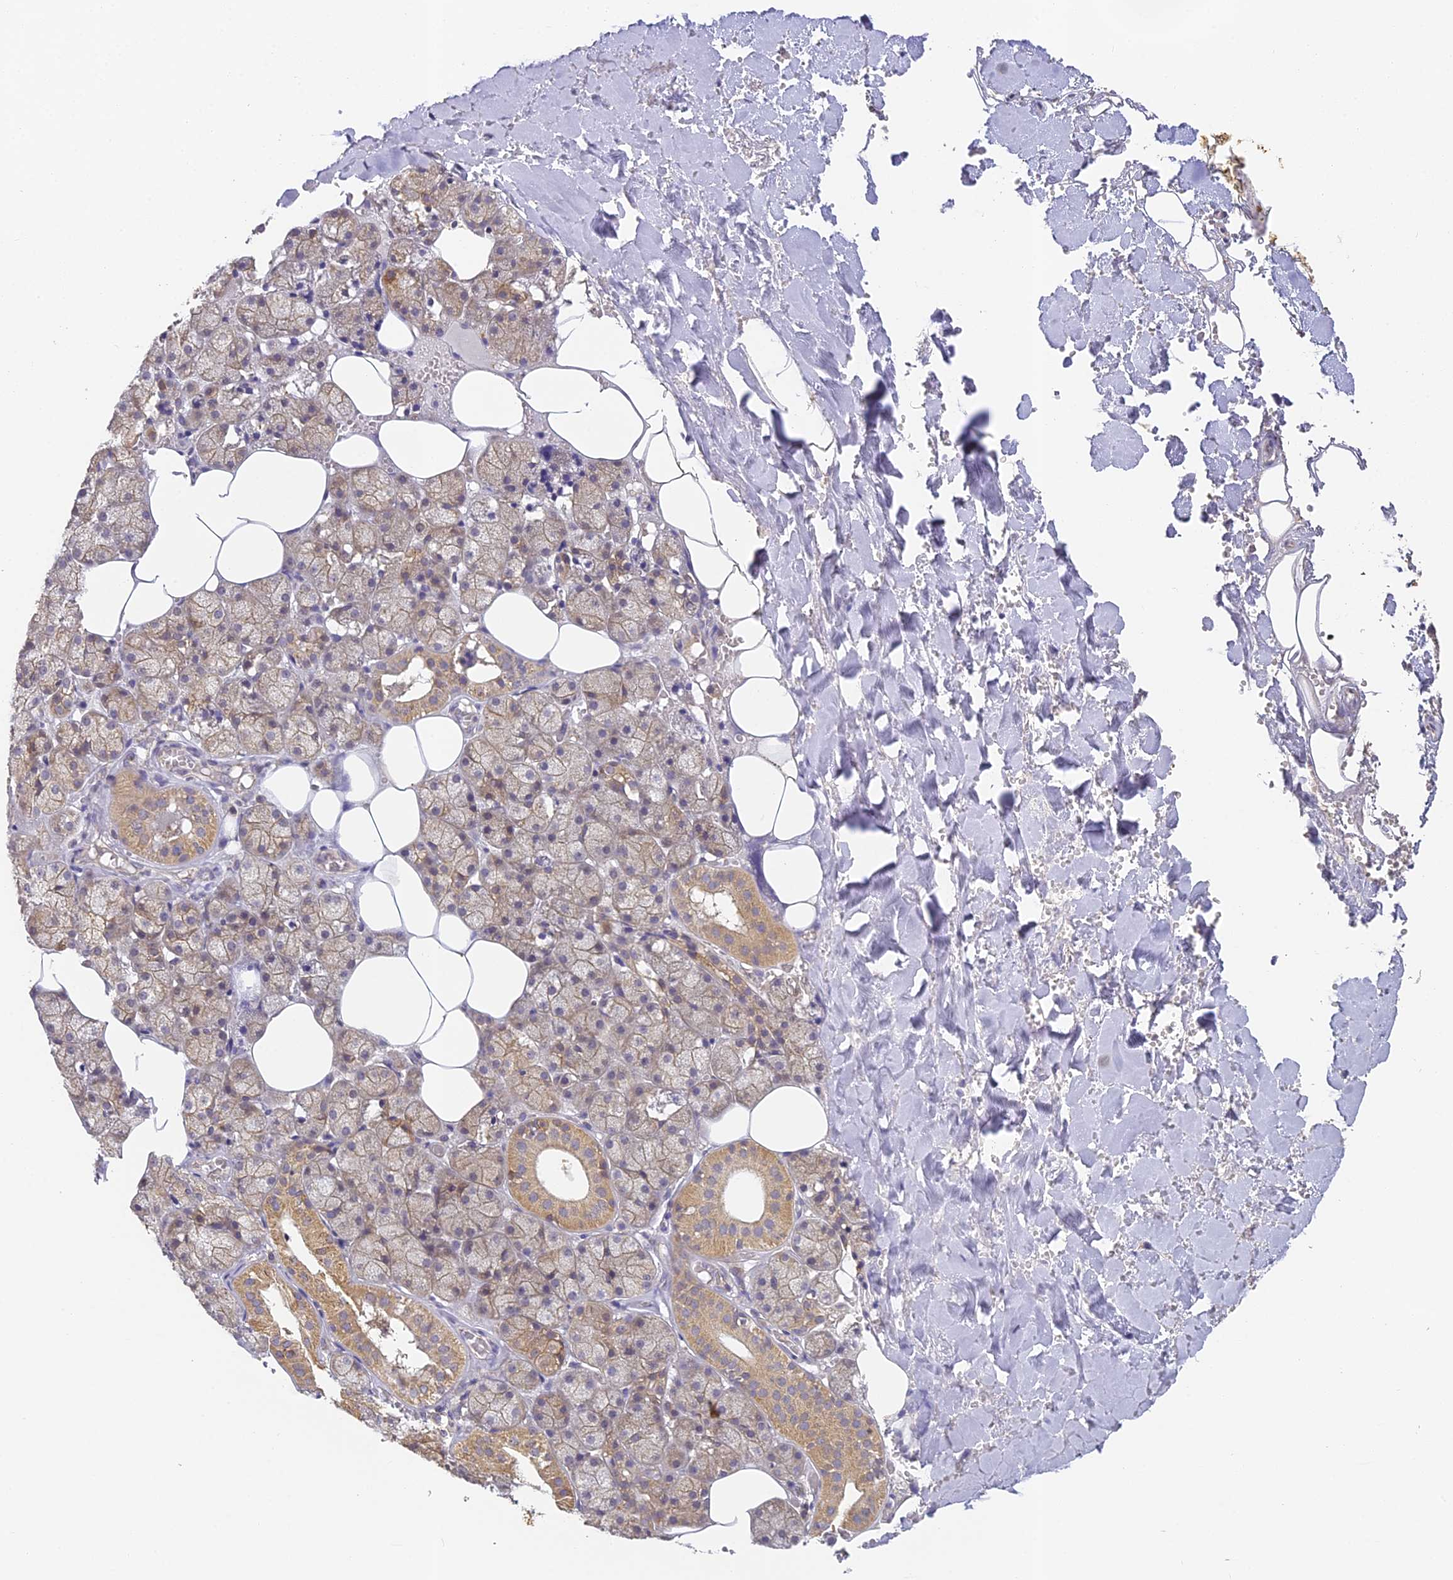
{"staining": {"intensity": "moderate", "quantity": "25%-75%", "location": "cytoplasmic/membranous"}, "tissue": "salivary gland", "cell_type": "Glandular cells", "image_type": "normal", "snomed": [{"axis": "morphology", "description": "Normal tissue, NOS"}, {"axis": "topography", "description": "Salivary gland"}], "caption": "Glandular cells demonstrate medium levels of moderate cytoplasmic/membranous staining in about 25%-75% of cells in unremarkable human salivary gland.", "gene": "YAE1", "patient": {"sex": "male", "age": 62}}